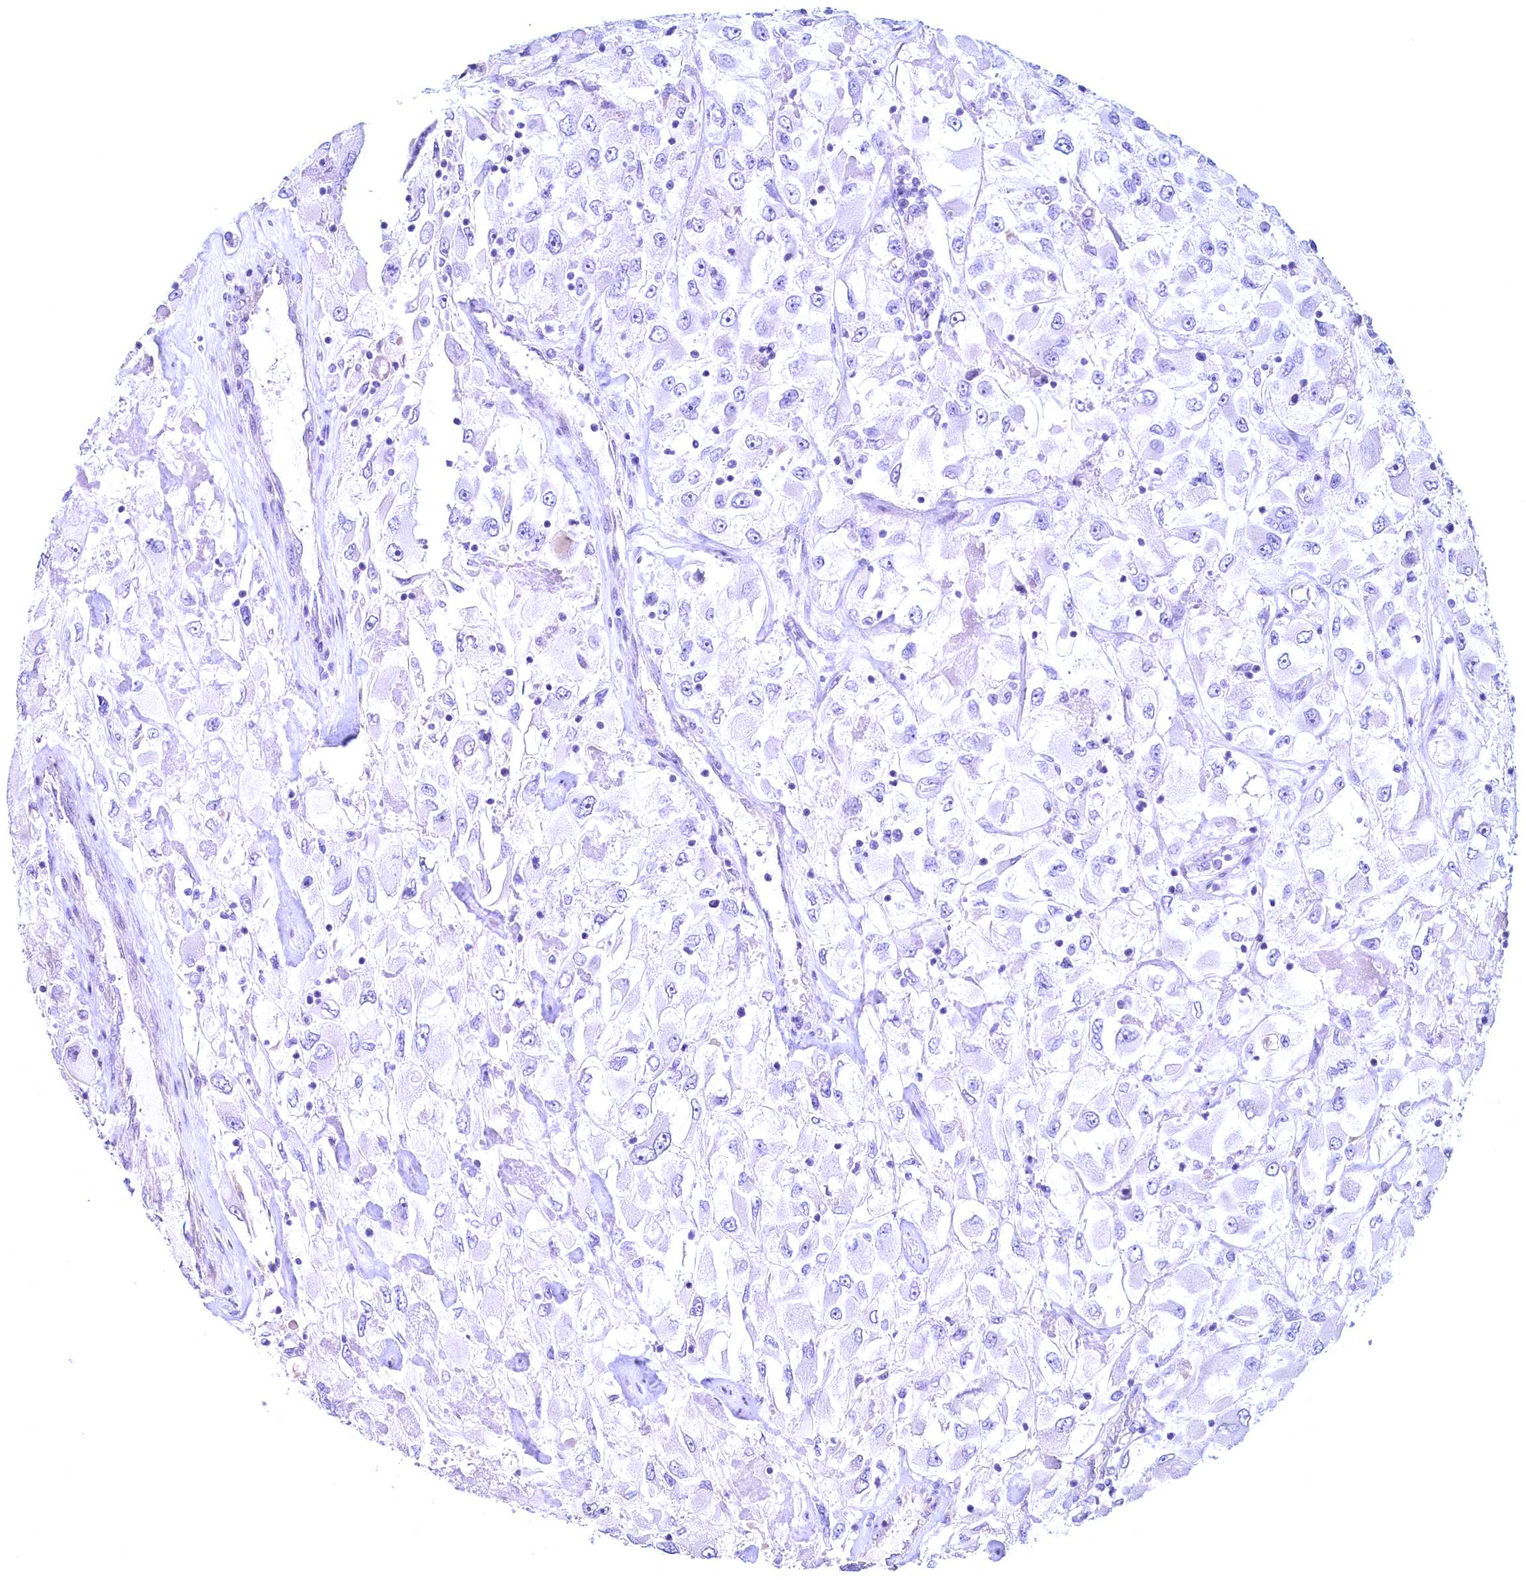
{"staining": {"intensity": "negative", "quantity": "none", "location": "none"}, "tissue": "renal cancer", "cell_type": "Tumor cells", "image_type": "cancer", "snomed": [{"axis": "morphology", "description": "Adenocarcinoma, NOS"}, {"axis": "topography", "description": "Kidney"}], "caption": "Adenocarcinoma (renal) was stained to show a protein in brown. There is no significant staining in tumor cells.", "gene": "MAP1LC3A", "patient": {"sex": "female", "age": 52}}